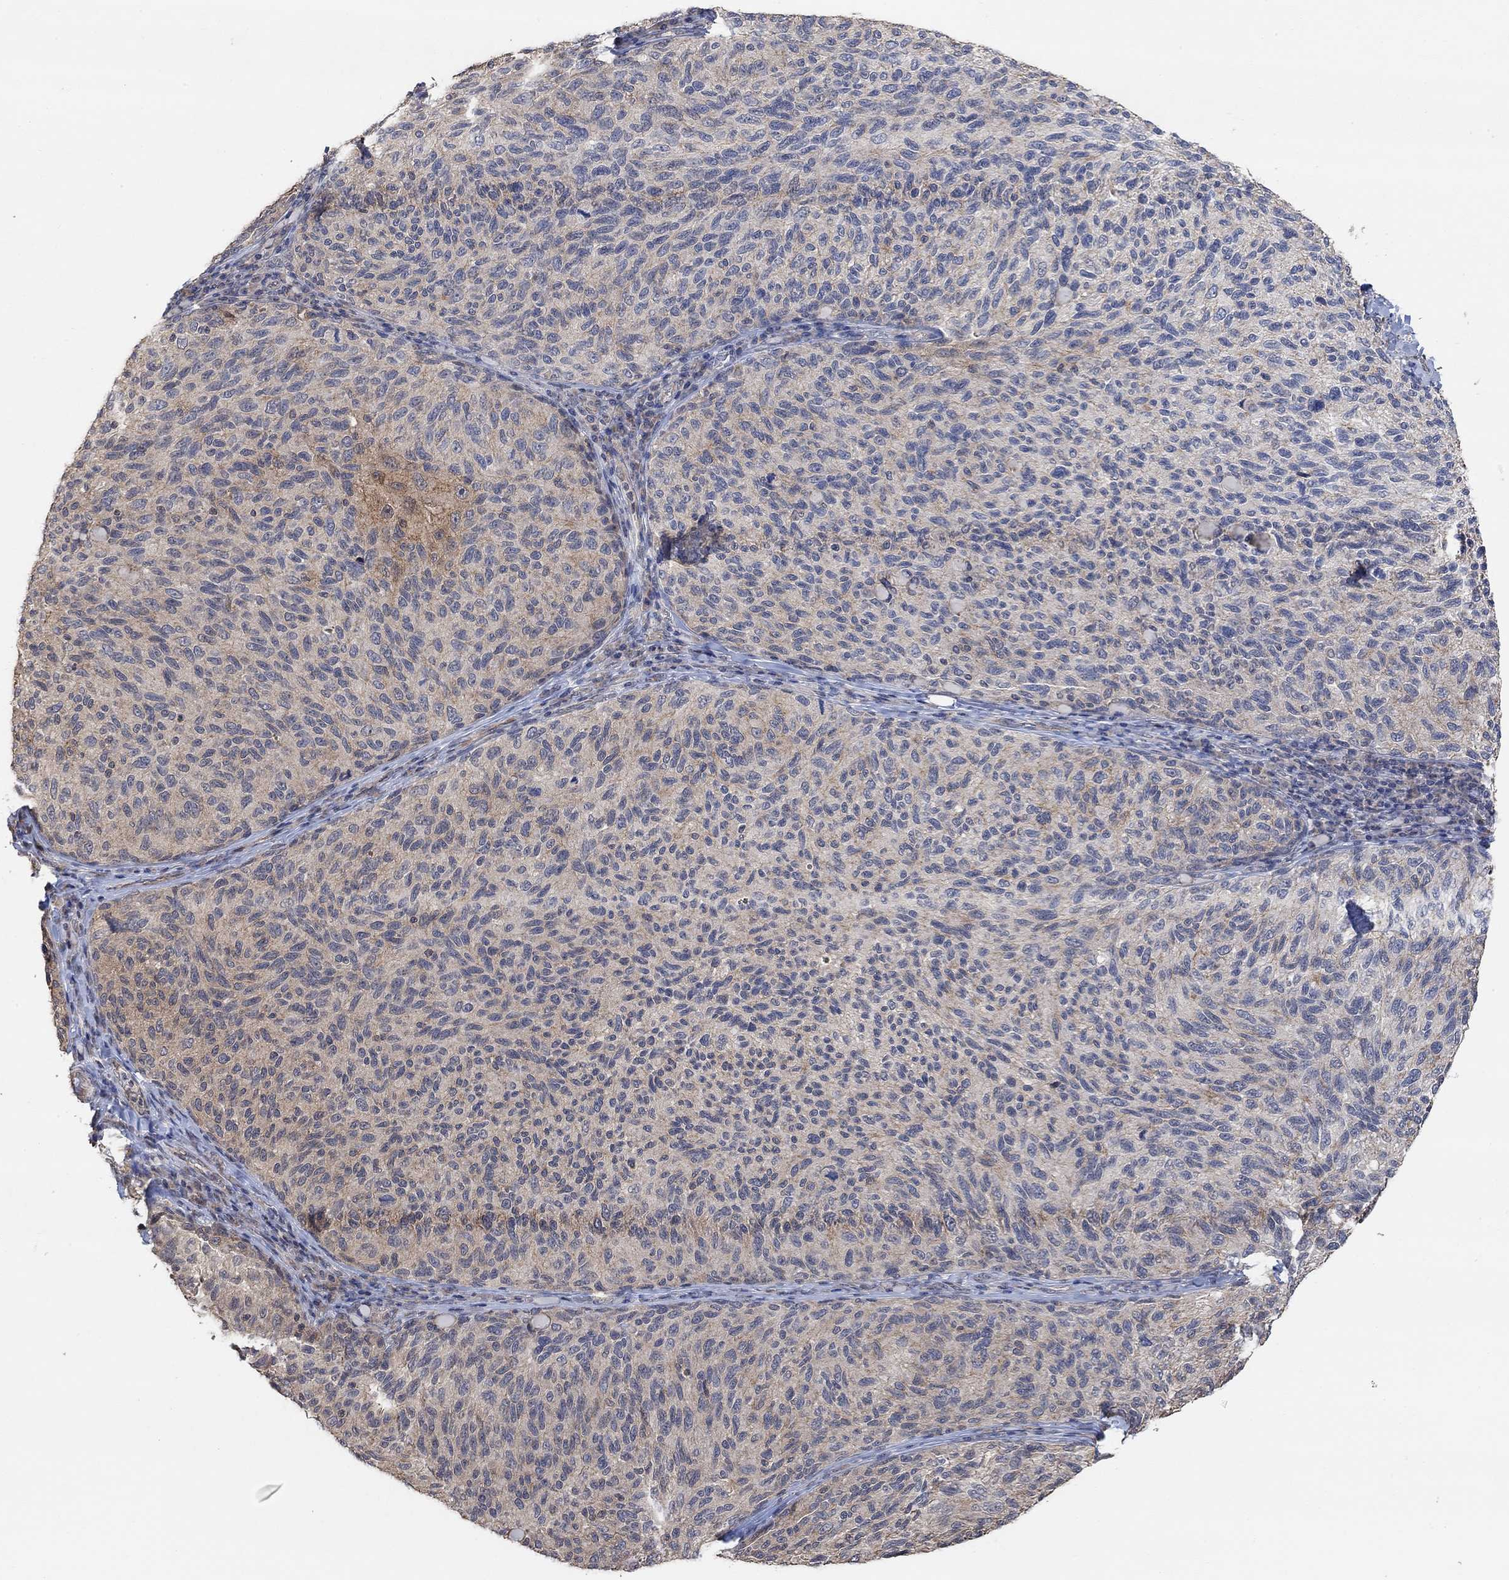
{"staining": {"intensity": "weak", "quantity": "25%-75%", "location": "cytoplasmic/membranous"}, "tissue": "melanoma", "cell_type": "Tumor cells", "image_type": "cancer", "snomed": [{"axis": "morphology", "description": "Malignant melanoma, NOS"}, {"axis": "topography", "description": "Skin"}], "caption": "Protein staining of melanoma tissue shows weak cytoplasmic/membranous staining in approximately 25%-75% of tumor cells.", "gene": "UNC5B", "patient": {"sex": "female", "age": 73}}